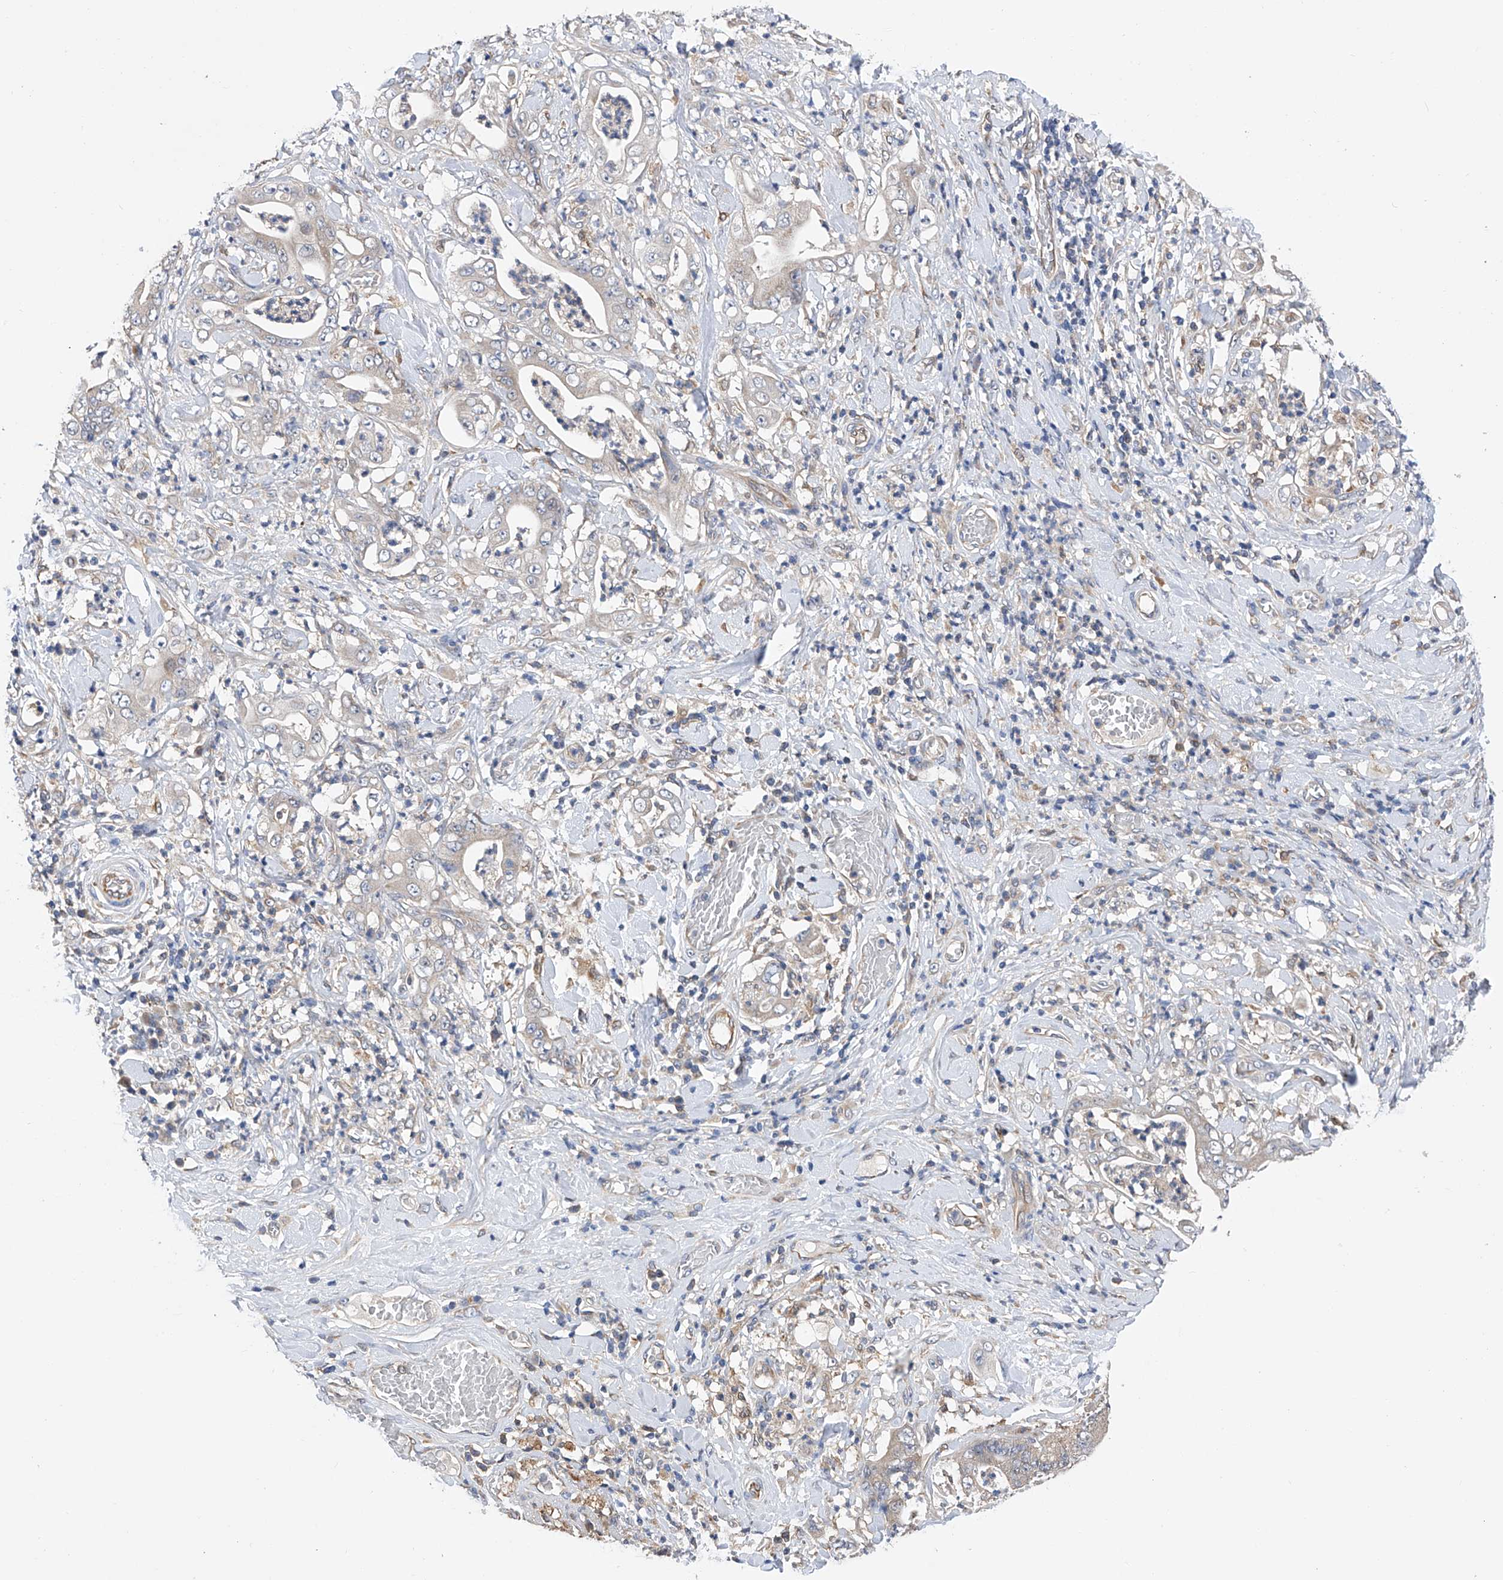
{"staining": {"intensity": "weak", "quantity": "25%-75%", "location": "cytoplasmic/membranous"}, "tissue": "stomach cancer", "cell_type": "Tumor cells", "image_type": "cancer", "snomed": [{"axis": "morphology", "description": "Adenocarcinoma, NOS"}, {"axis": "topography", "description": "Stomach"}], "caption": "Protein staining shows weak cytoplasmic/membranous positivity in approximately 25%-75% of tumor cells in stomach cancer (adenocarcinoma).", "gene": "SPATA20", "patient": {"sex": "female", "age": 73}}